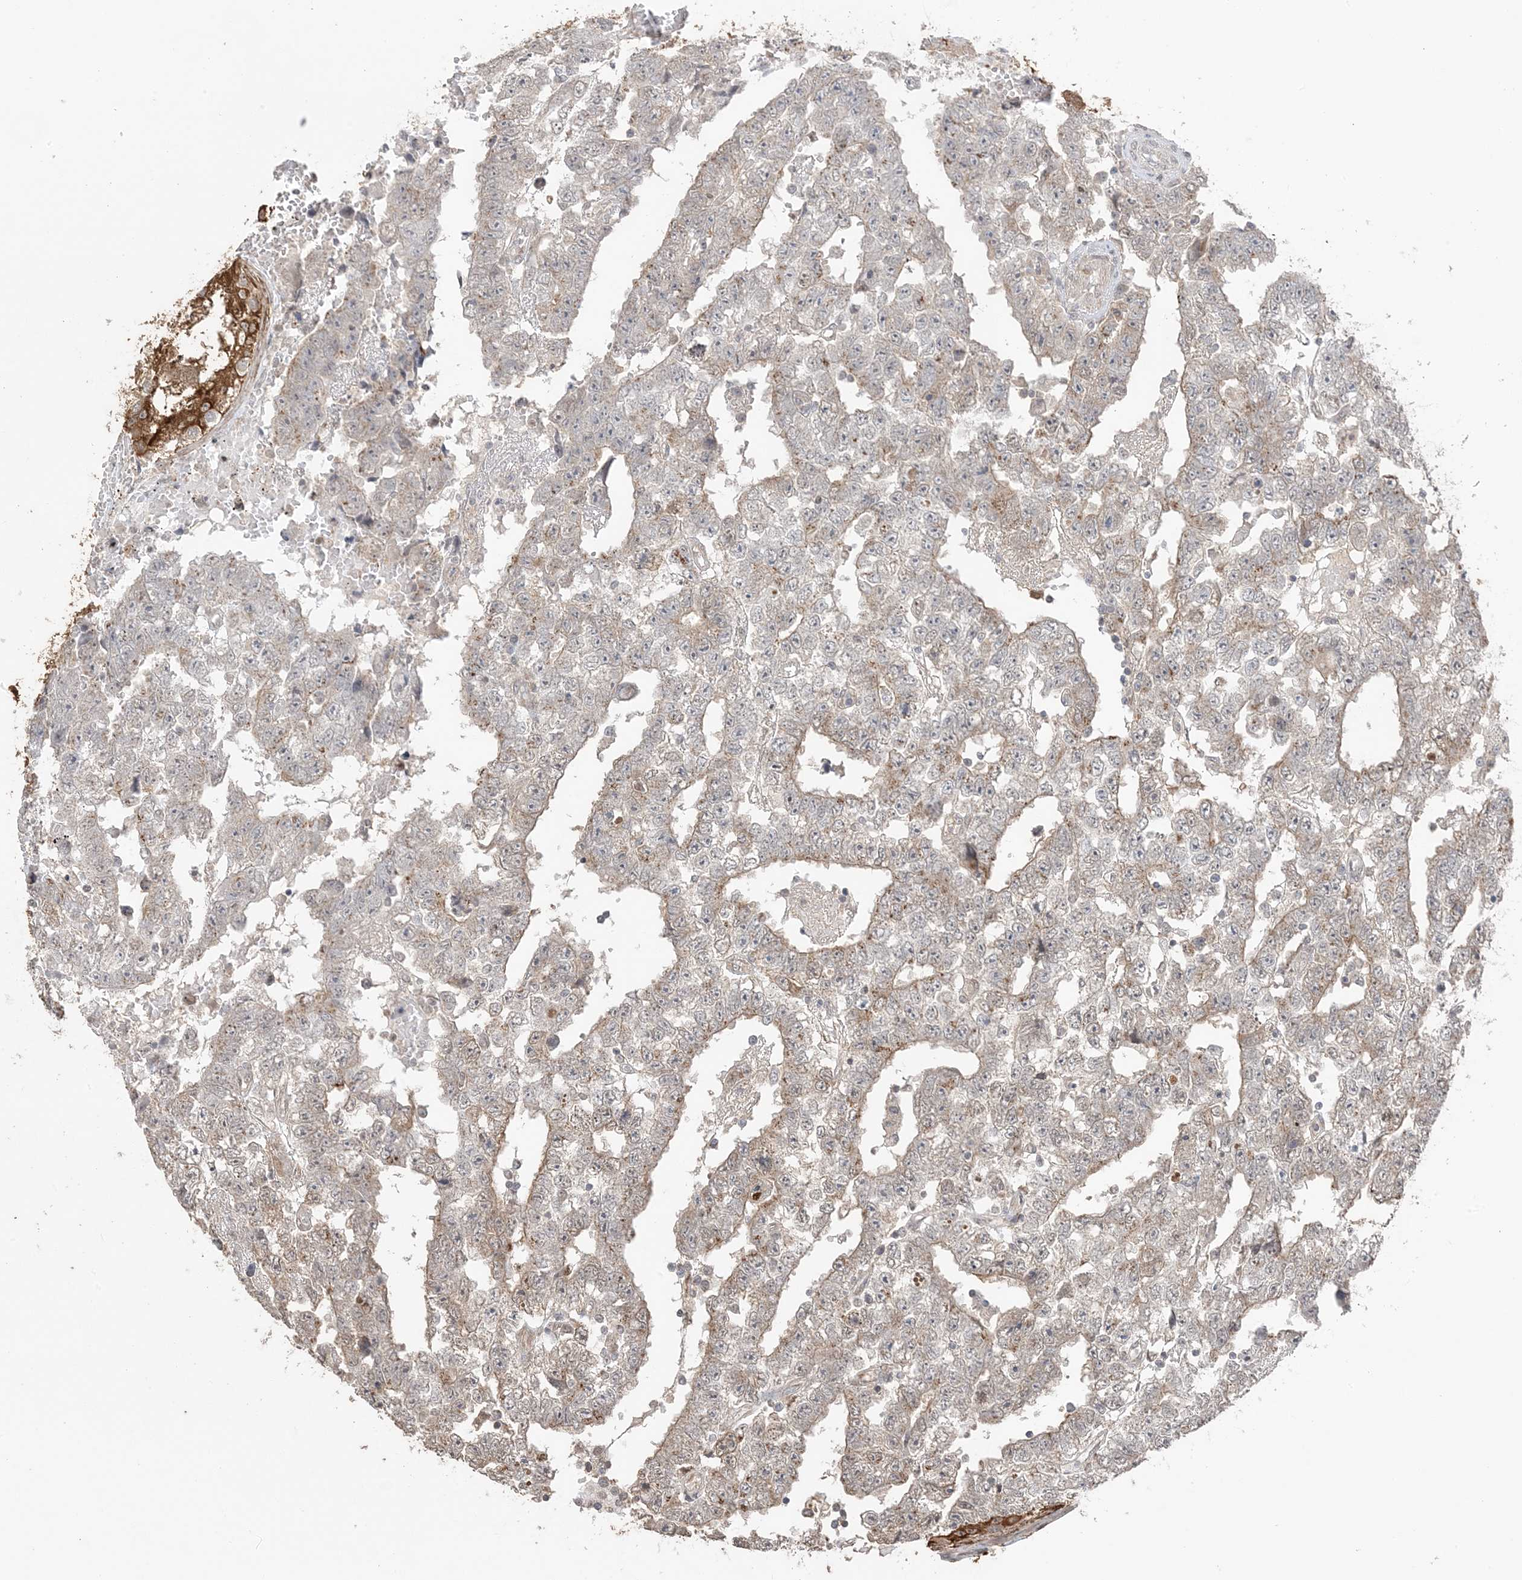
{"staining": {"intensity": "moderate", "quantity": "25%-75%", "location": "cytoplasmic/membranous"}, "tissue": "testis cancer", "cell_type": "Tumor cells", "image_type": "cancer", "snomed": [{"axis": "morphology", "description": "Carcinoma, Embryonal, NOS"}, {"axis": "topography", "description": "Testis"}], "caption": "Moderate cytoplasmic/membranous positivity is appreciated in approximately 25%-75% of tumor cells in testis cancer. (DAB (3,3'-diaminobenzidine) = brown stain, brightfield microscopy at high magnification).", "gene": "XRN1", "patient": {"sex": "male", "age": 25}}